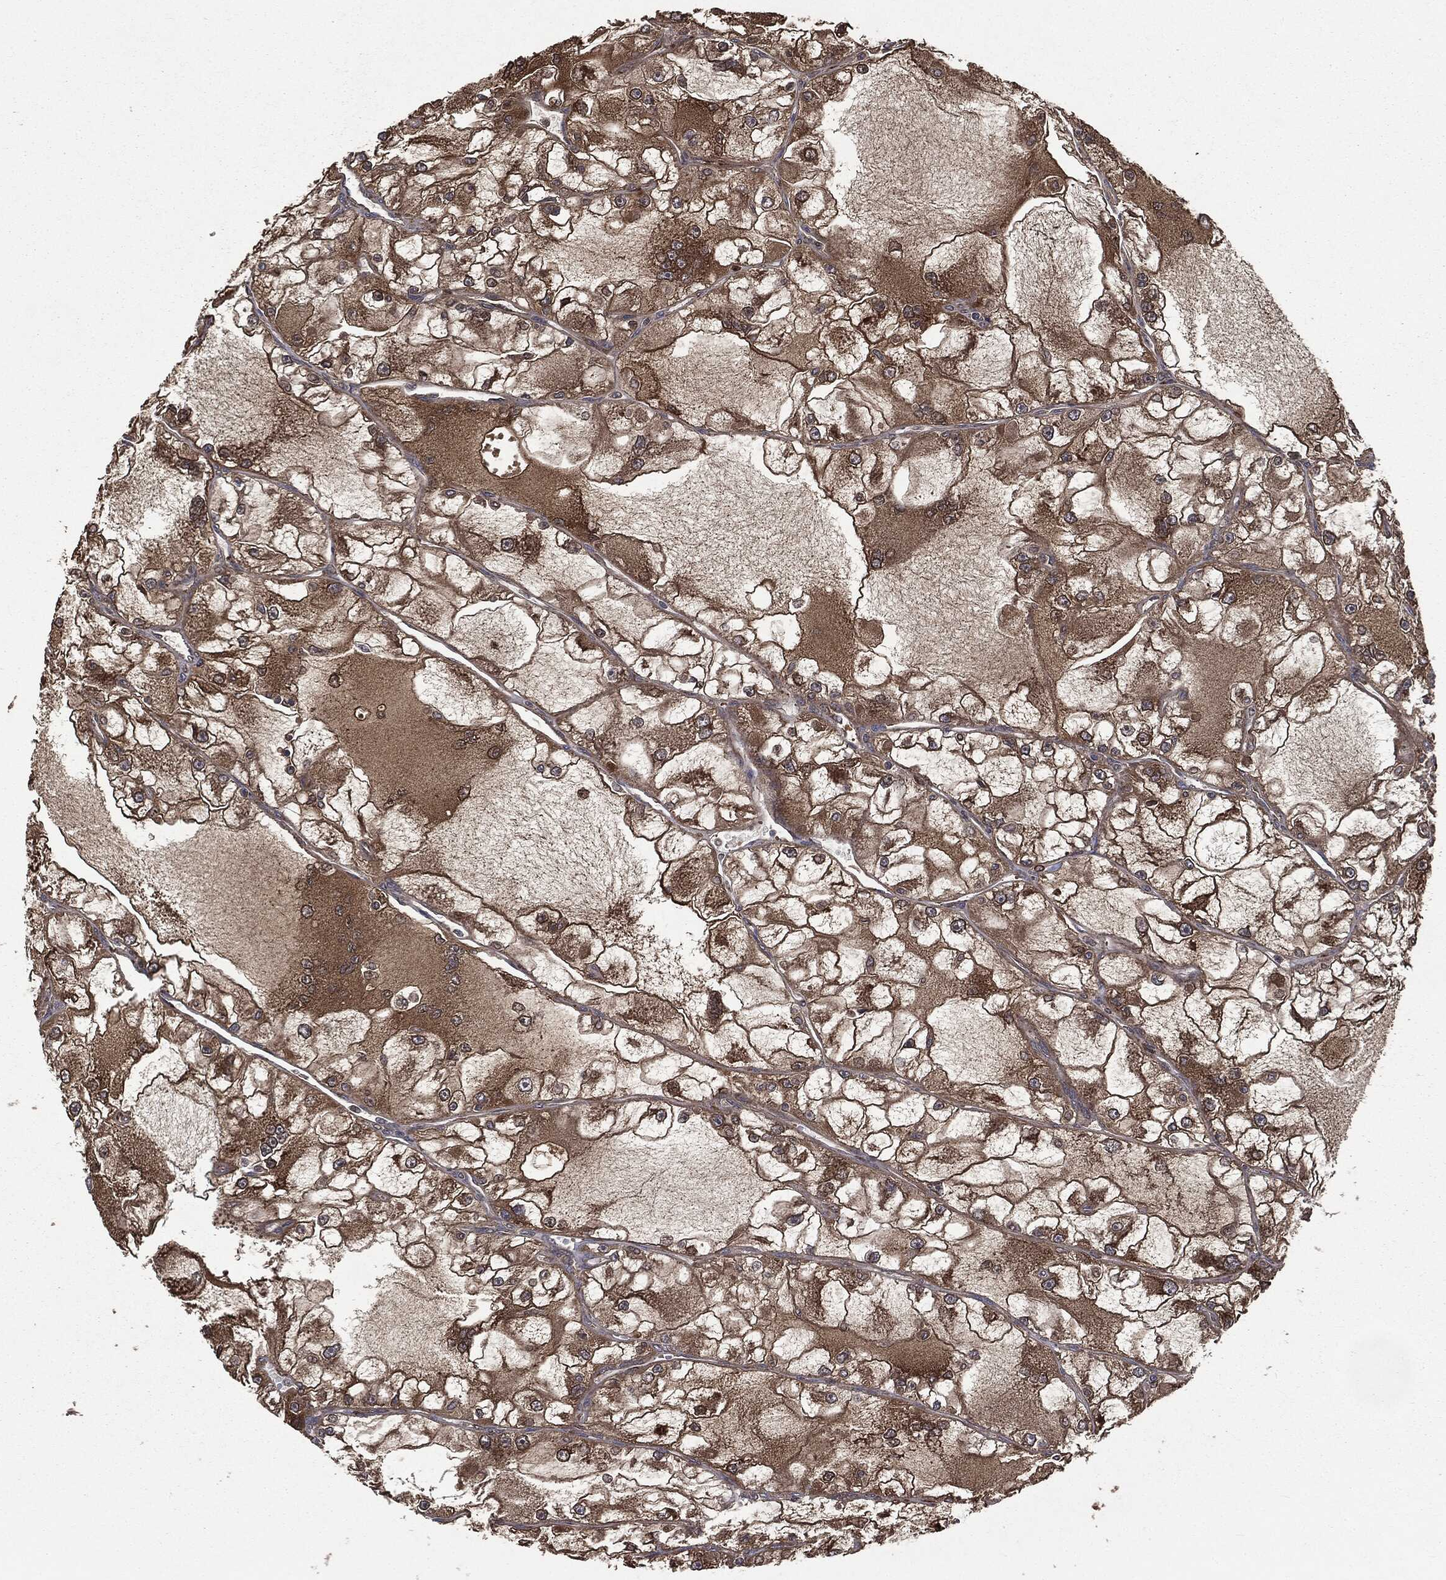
{"staining": {"intensity": "strong", "quantity": ">75%", "location": "cytoplasmic/membranous"}, "tissue": "renal cancer", "cell_type": "Tumor cells", "image_type": "cancer", "snomed": [{"axis": "morphology", "description": "Adenocarcinoma, NOS"}, {"axis": "topography", "description": "Kidney"}], "caption": "The immunohistochemical stain shows strong cytoplasmic/membranous positivity in tumor cells of renal adenocarcinoma tissue.", "gene": "PLOD3", "patient": {"sex": "female", "age": 72}}